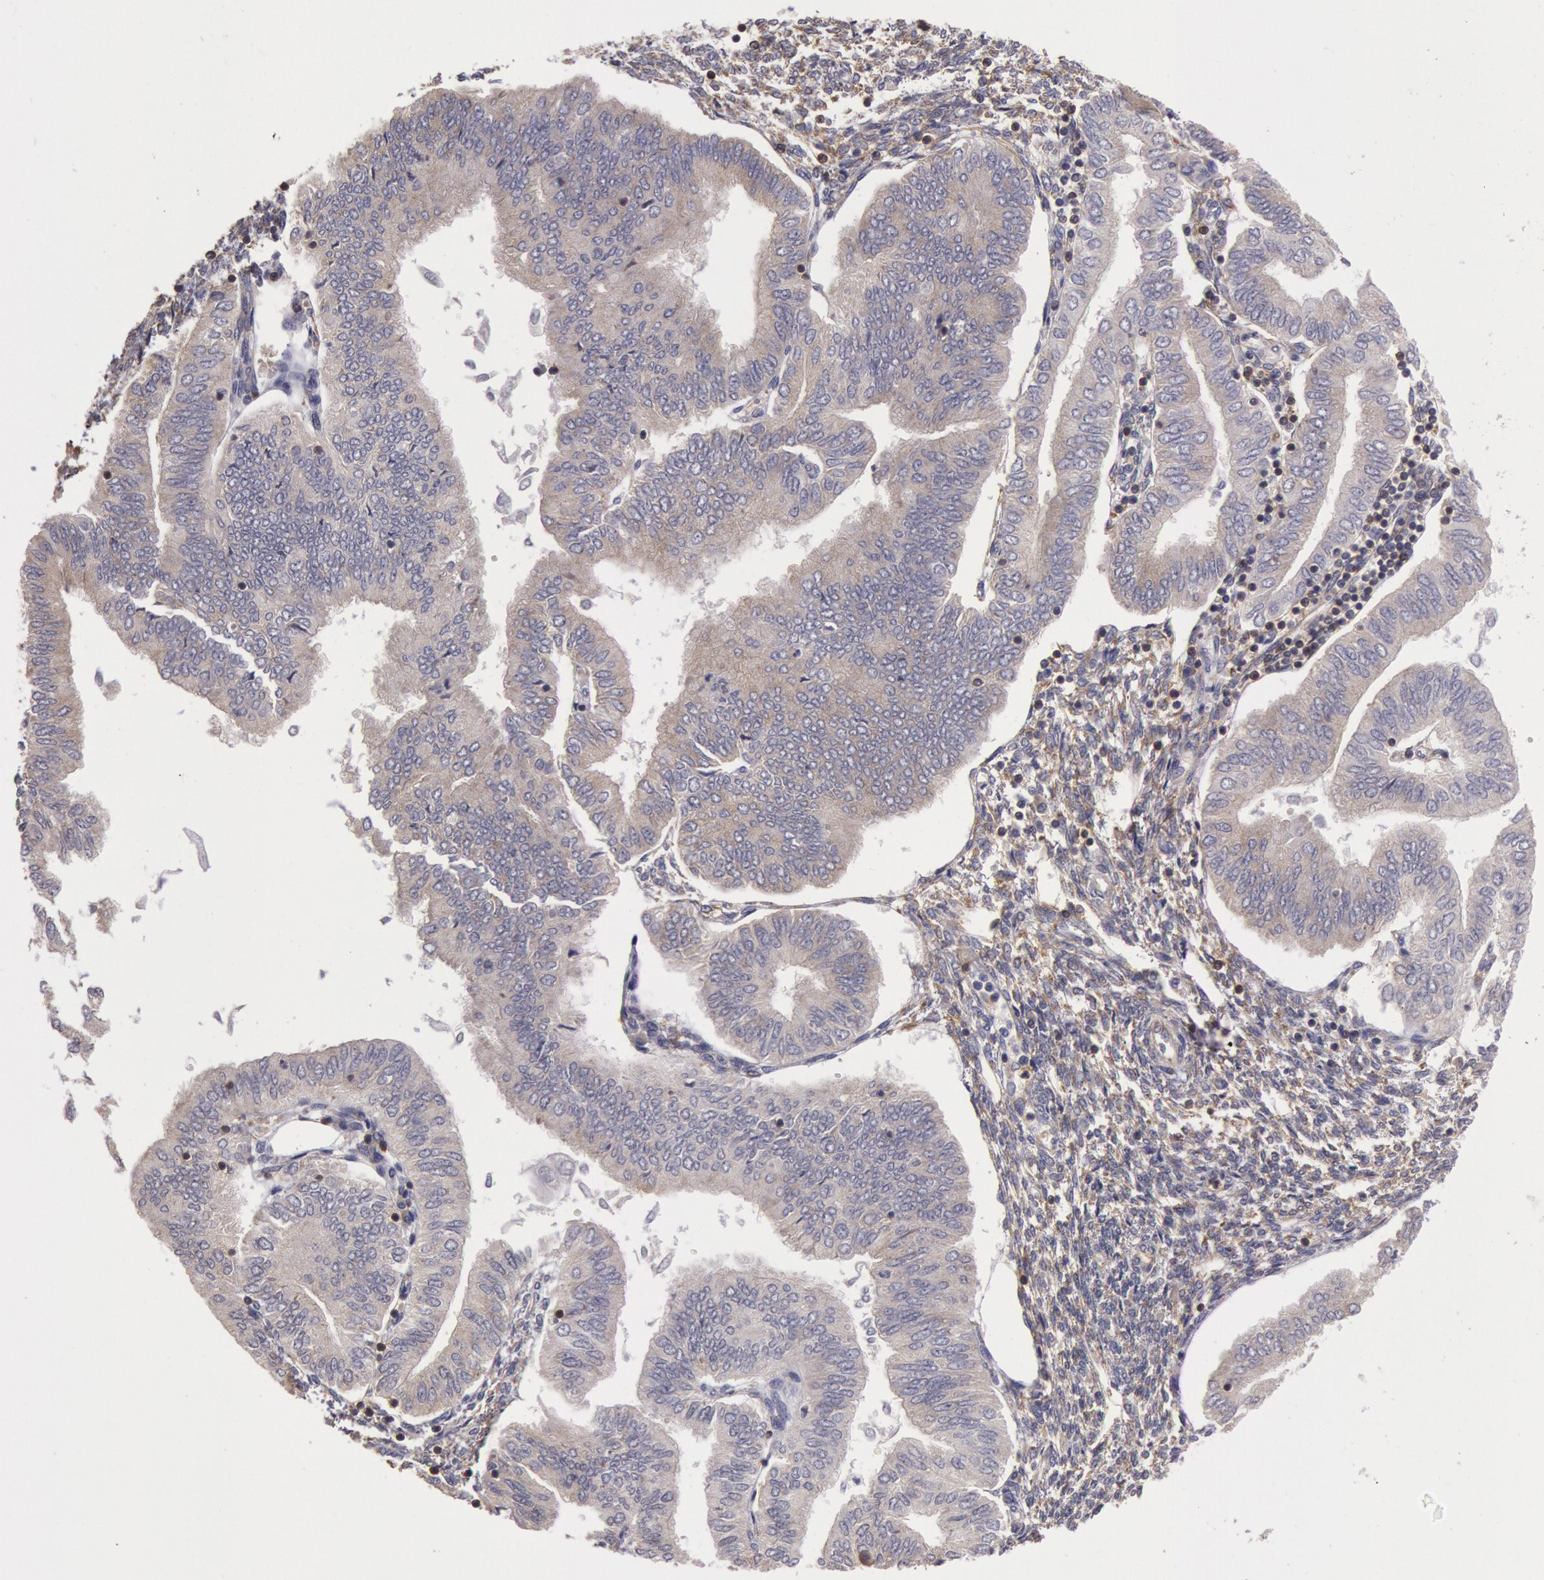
{"staining": {"intensity": "weak", "quantity": ">75%", "location": "cytoplasmic/membranous"}, "tissue": "endometrial cancer", "cell_type": "Tumor cells", "image_type": "cancer", "snomed": [{"axis": "morphology", "description": "Adenocarcinoma, NOS"}, {"axis": "topography", "description": "Endometrium"}], "caption": "Immunohistochemical staining of human endometrial cancer (adenocarcinoma) reveals weak cytoplasmic/membranous protein positivity in about >75% of tumor cells.", "gene": "NMT2", "patient": {"sex": "female", "age": 51}}